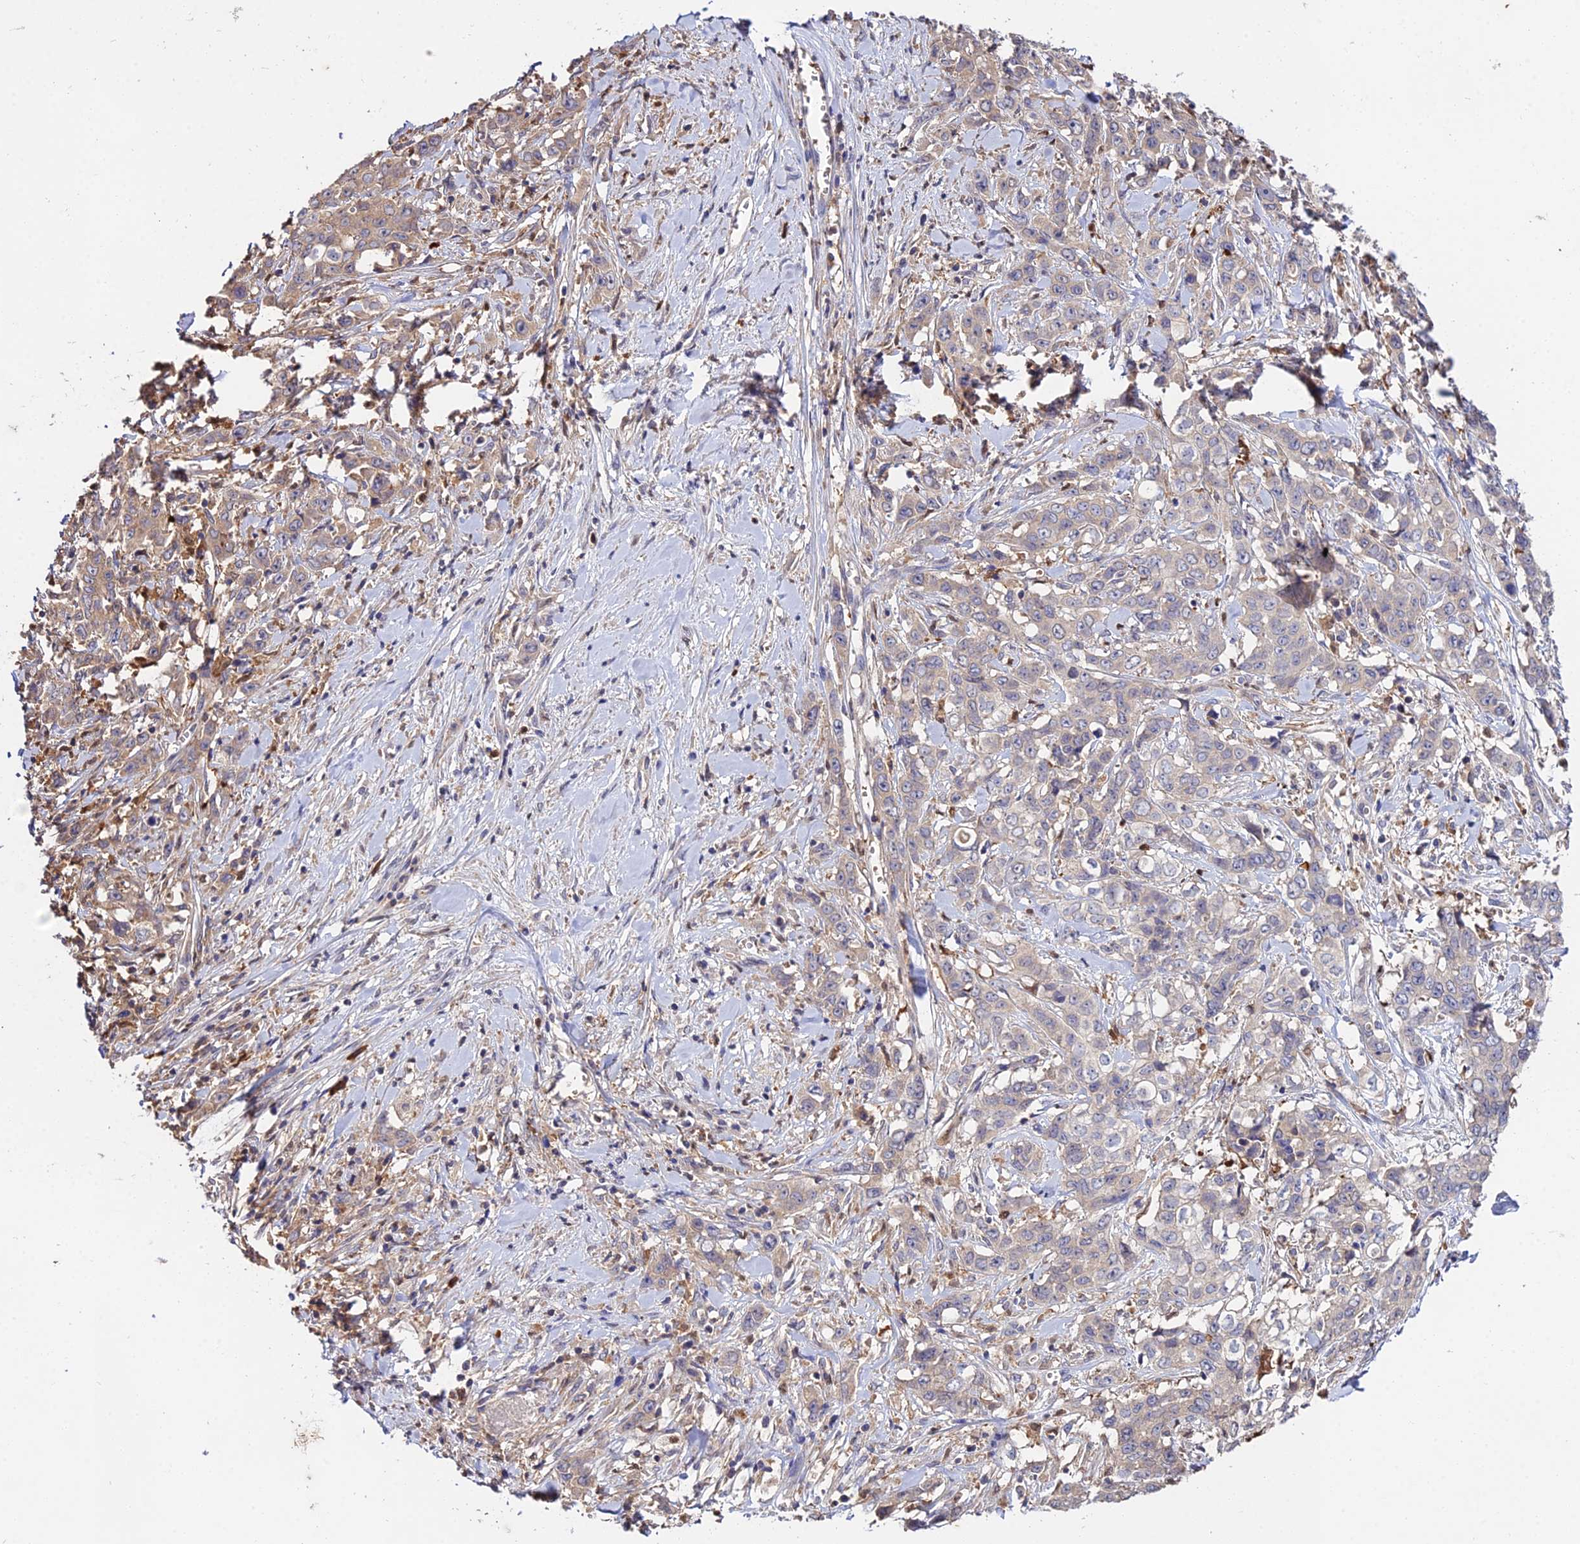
{"staining": {"intensity": "weak", "quantity": "25%-75%", "location": "cytoplasmic/membranous"}, "tissue": "stomach cancer", "cell_type": "Tumor cells", "image_type": "cancer", "snomed": [{"axis": "morphology", "description": "Adenocarcinoma, NOS"}, {"axis": "topography", "description": "Stomach, upper"}], "caption": "DAB (3,3'-diaminobenzidine) immunohistochemical staining of stomach cancer (adenocarcinoma) reveals weak cytoplasmic/membranous protein expression in about 25%-75% of tumor cells. (DAB (3,3'-diaminobenzidine) IHC with brightfield microscopy, high magnification).", "gene": "FBP1", "patient": {"sex": "male", "age": 62}}